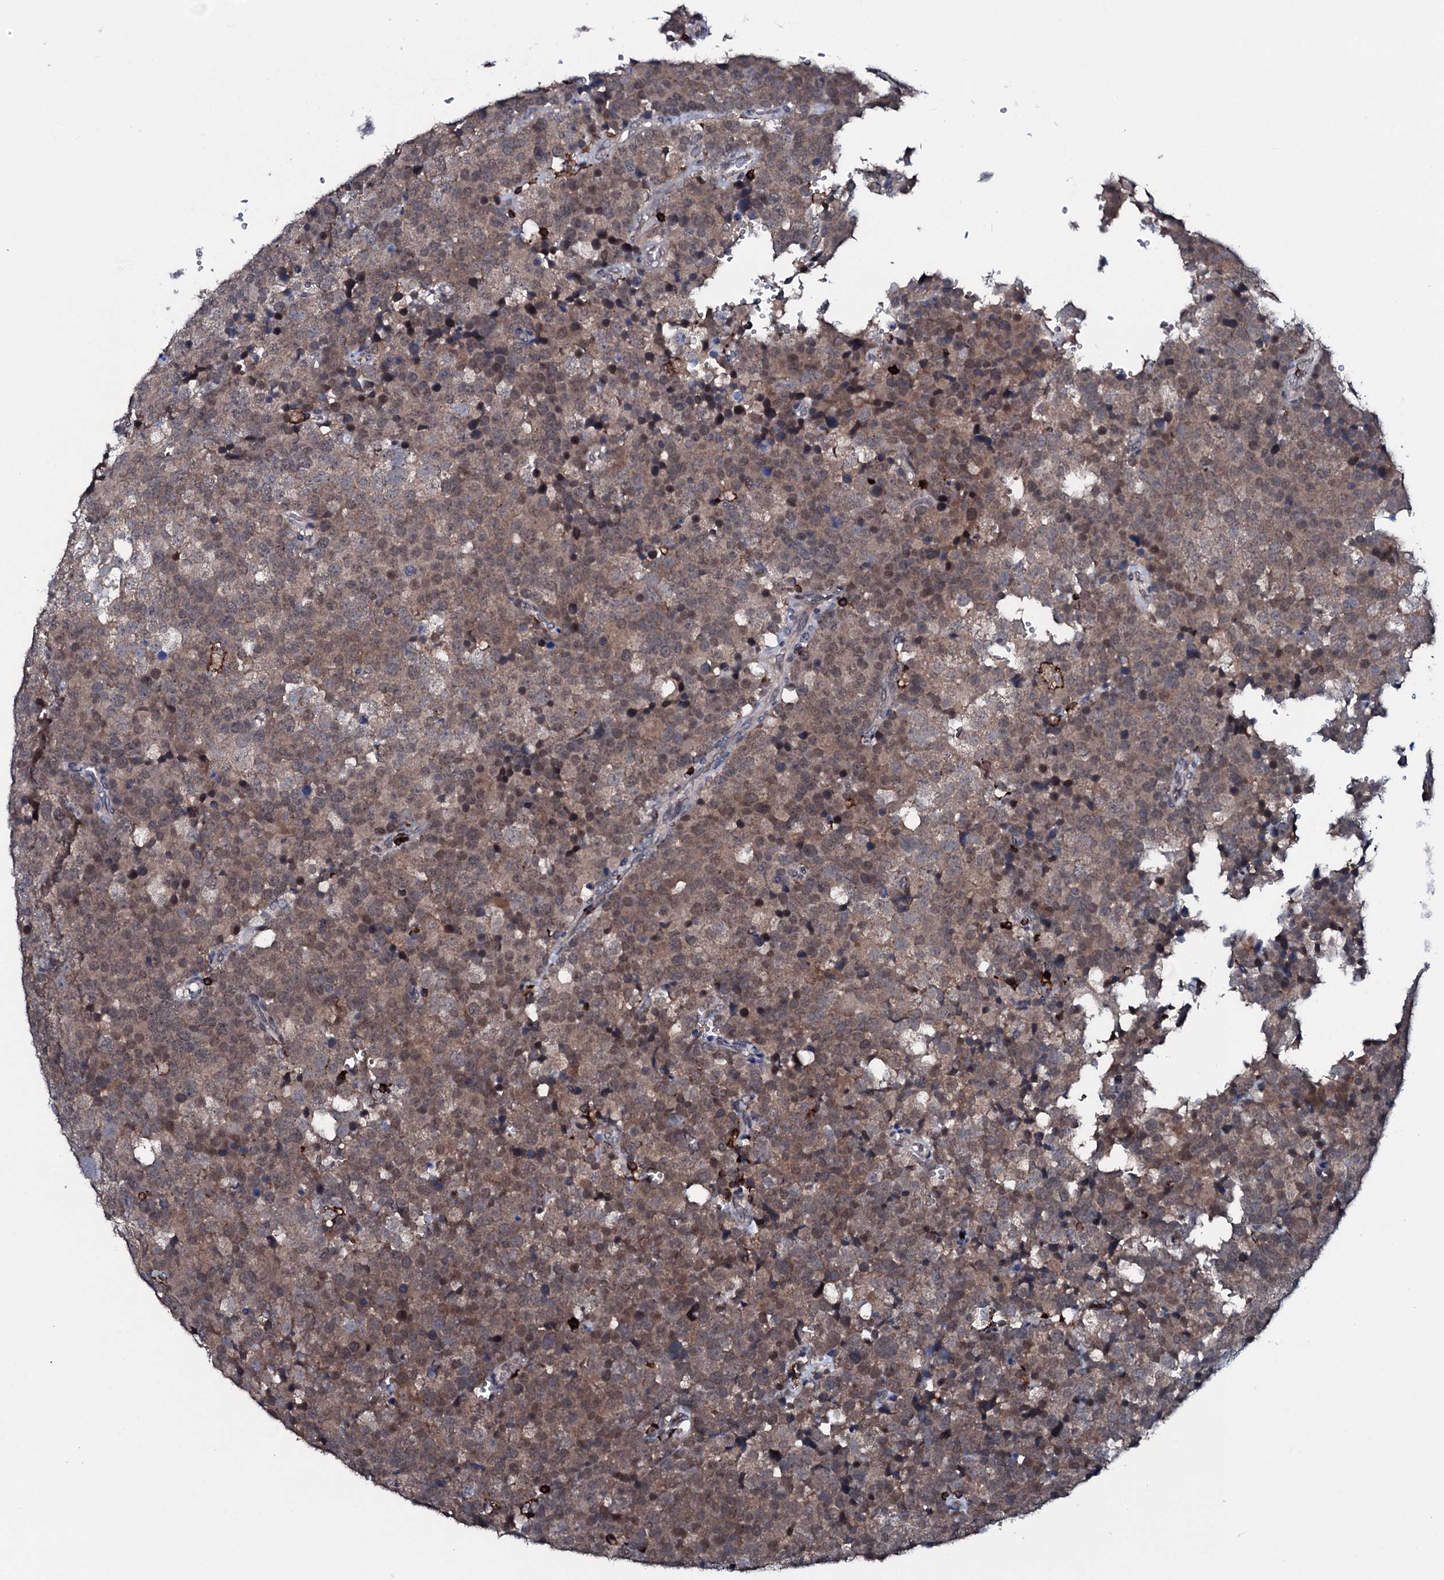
{"staining": {"intensity": "moderate", "quantity": ">75%", "location": "cytoplasmic/membranous,nuclear"}, "tissue": "testis cancer", "cell_type": "Tumor cells", "image_type": "cancer", "snomed": [{"axis": "morphology", "description": "Seminoma, NOS"}, {"axis": "topography", "description": "Testis"}], "caption": "Immunohistochemical staining of human testis cancer shows moderate cytoplasmic/membranous and nuclear protein positivity in about >75% of tumor cells.", "gene": "OGFOD2", "patient": {"sex": "male", "age": 71}}